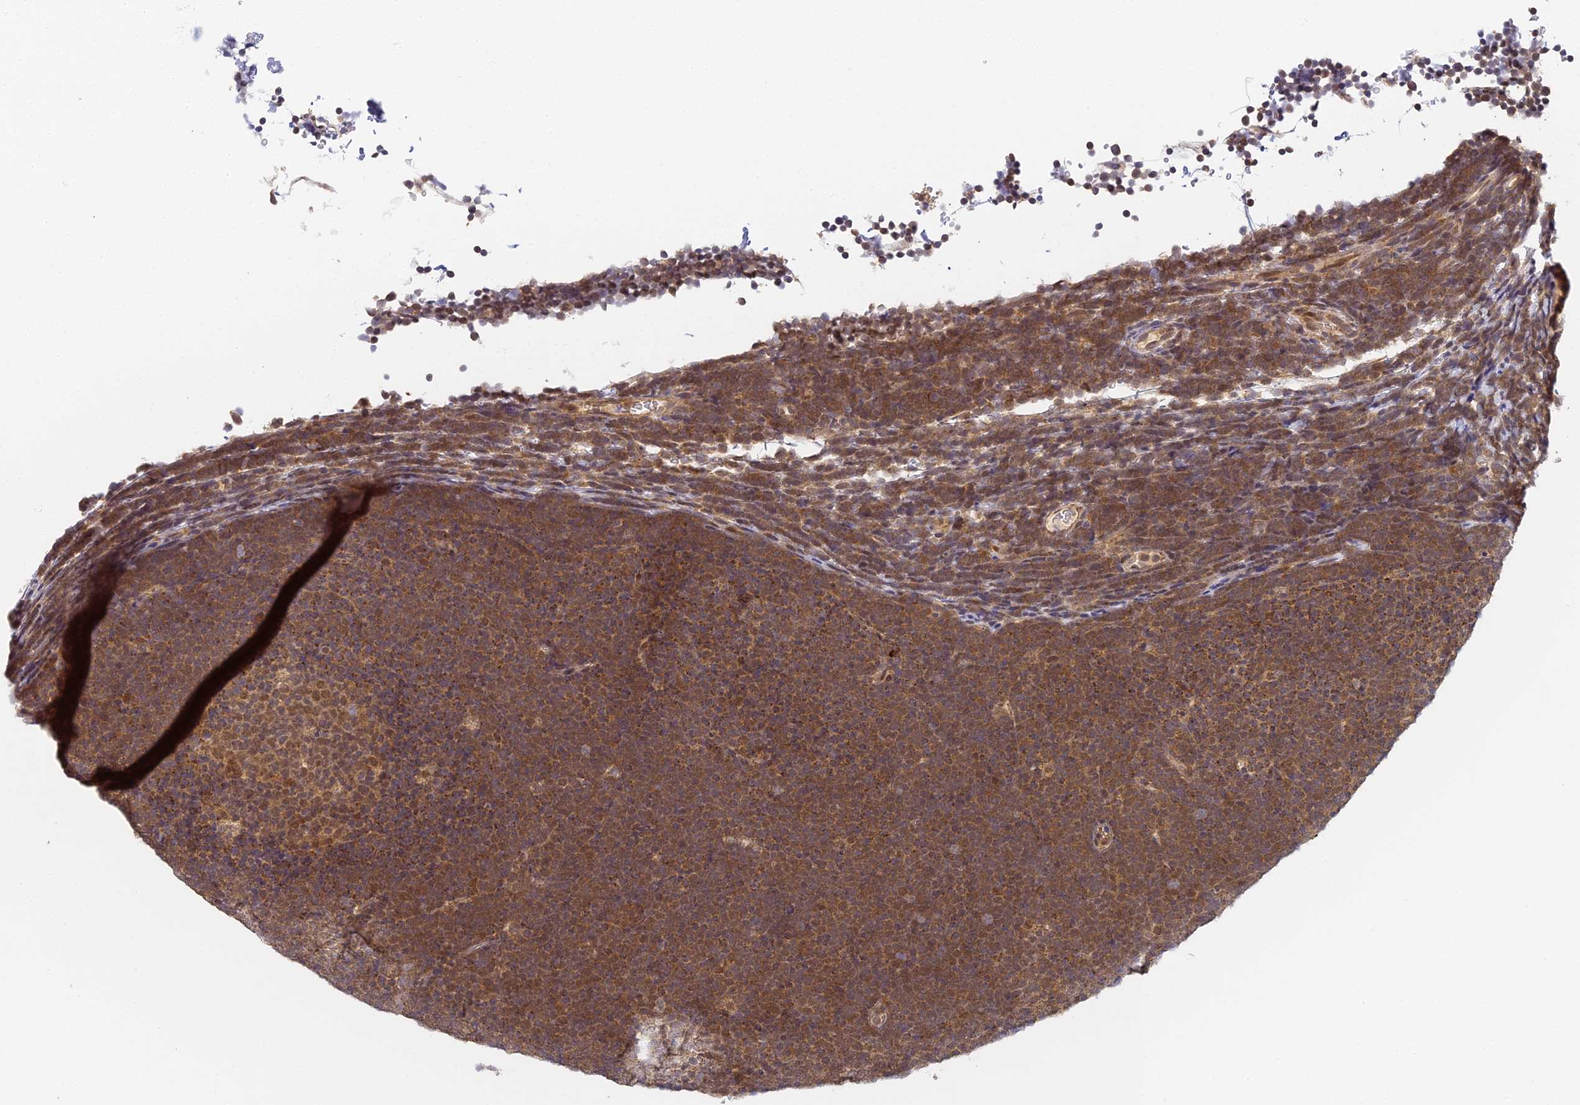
{"staining": {"intensity": "moderate", "quantity": ">75%", "location": "cytoplasmic/membranous"}, "tissue": "lymphoma", "cell_type": "Tumor cells", "image_type": "cancer", "snomed": [{"axis": "morphology", "description": "Malignant lymphoma, non-Hodgkin's type, High grade"}, {"axis": "topography", "description": "Lymph node"}], "caption": "Moderate cytoplasmic/membranous staining for a protein is seen in about >75% of tumor cells of lymphoma using immunohistochemistry (IHC).", "gene": "DNAAF10", "patient": {"sex": "male", "age": 13}}